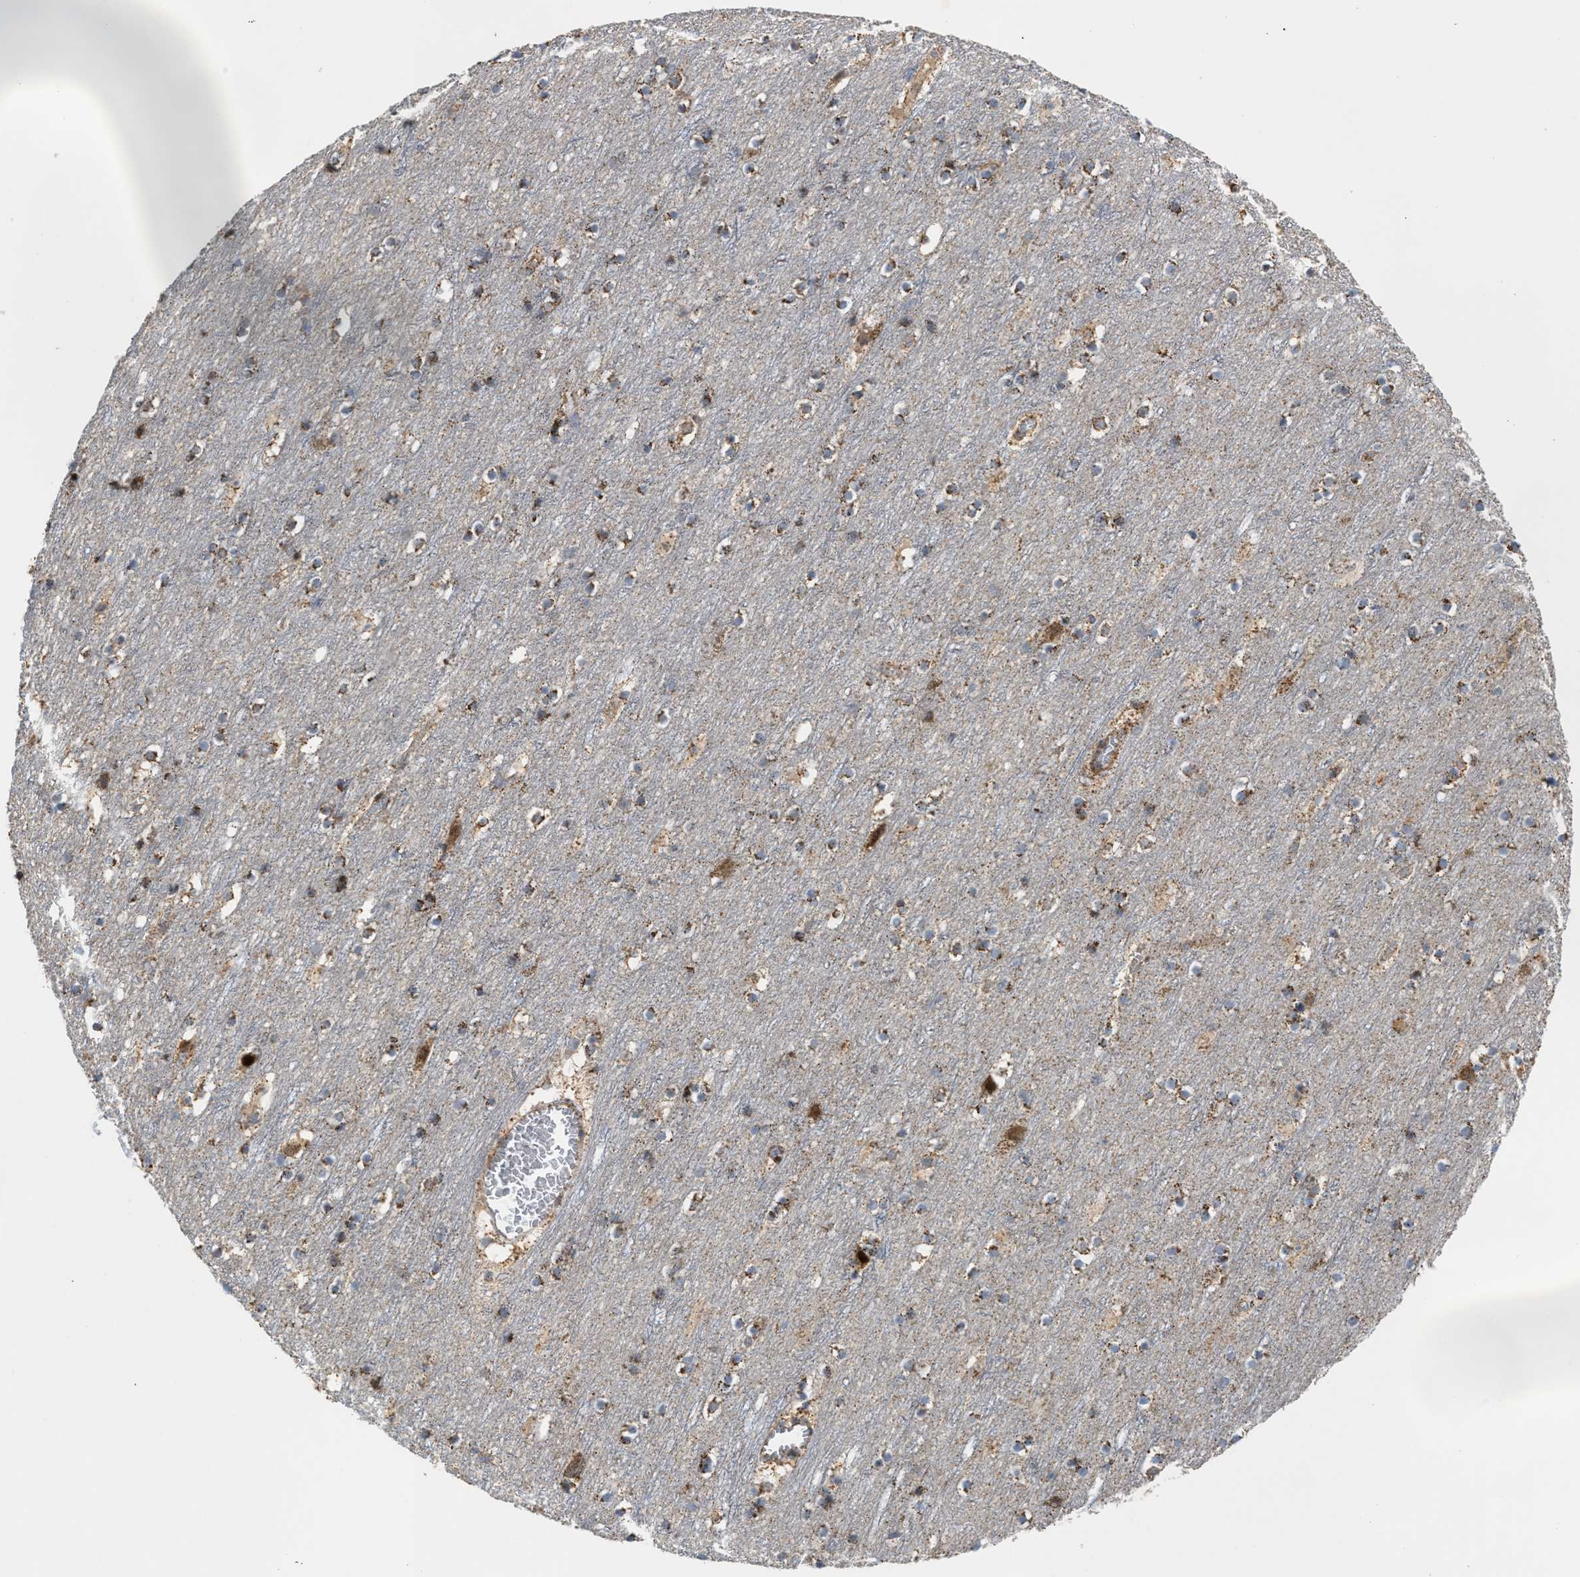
{"staining": {"intensity": "moderate", "quantity": ">75%", "location": "cytoplasmic/membranous"}, "tissue": "cerebral cortex", "cell_type": "Endothelial cells", "image_type": "normal", "snomed": [{"axis": "morphology", "description": "Normal tissue, NOS"}, {"axis": "topography", "description": "Cerebral cortex"}], "caption": "A high-resolution micrograph shows IHC staining of unremarkable cerebral cortex, which displays moderate cytoplasmic/membranous positivity in about >75% of endothelial cells. The protein is shown in brown color, while the nuclei are stained blue.", "gene": "TACO1", "patient": {"sex": "male", "age": 45}}